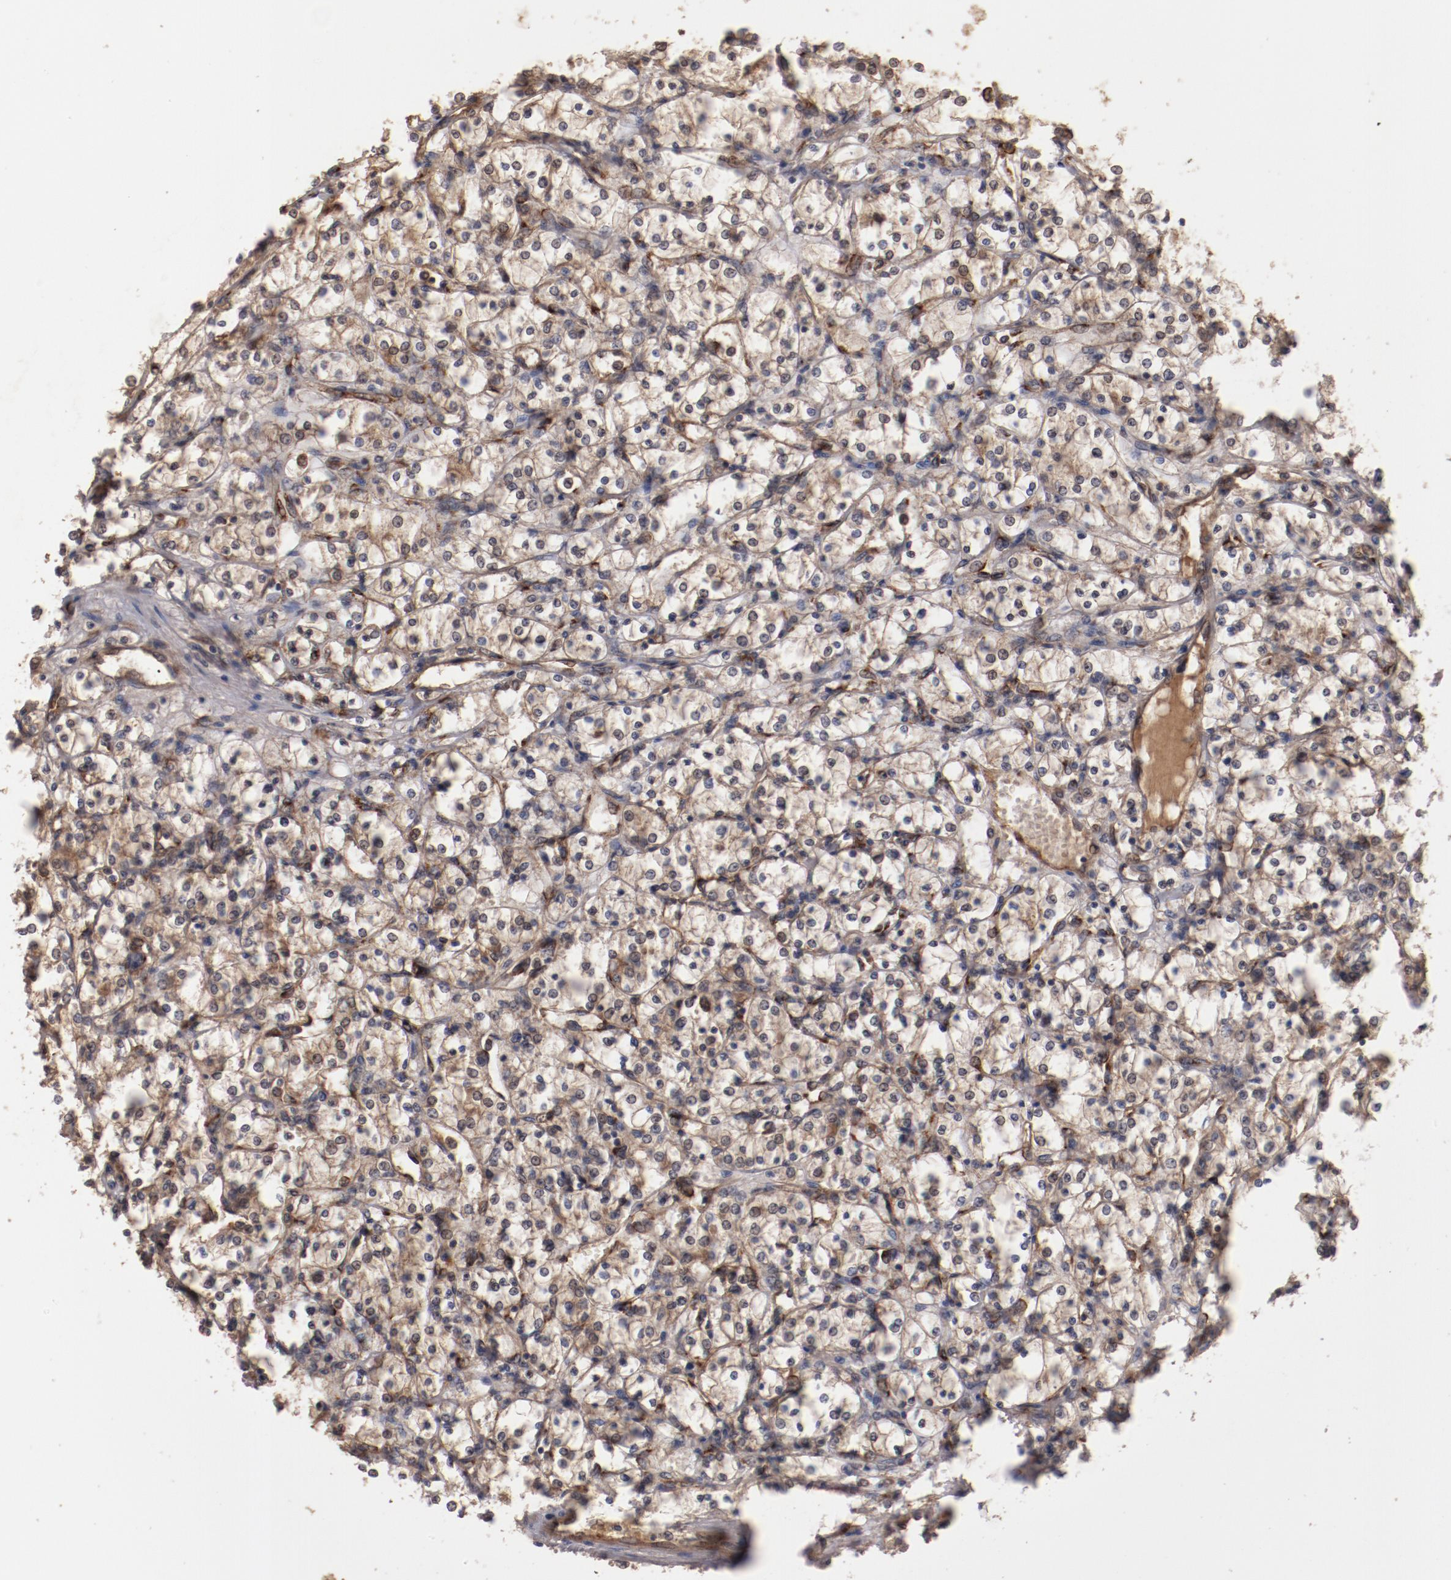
{"staining": {"intensity": "strong", "quantity": ">75%", "location": "cytoplasmic/membranous"}, "tissue": "renal cancer", "cell_type": "Tumor cells", "image_type": "cancer", "snomed": [{"axis": "morphology", "description": "Adenocarcinoma, NOS"}, {"axis": "topography", "description": "Kidney"}], "caption": "Renal cancer (adenocarcinoma) stained with DAB (3,3'-diaminobenzidine) immunohistochemistry reveals high levels of strong cytoplasmic/membranous positivity in about >75% of tumor cells.", "gene": "DIPK2B", "patient": {"sex": "male", "age": 61}}